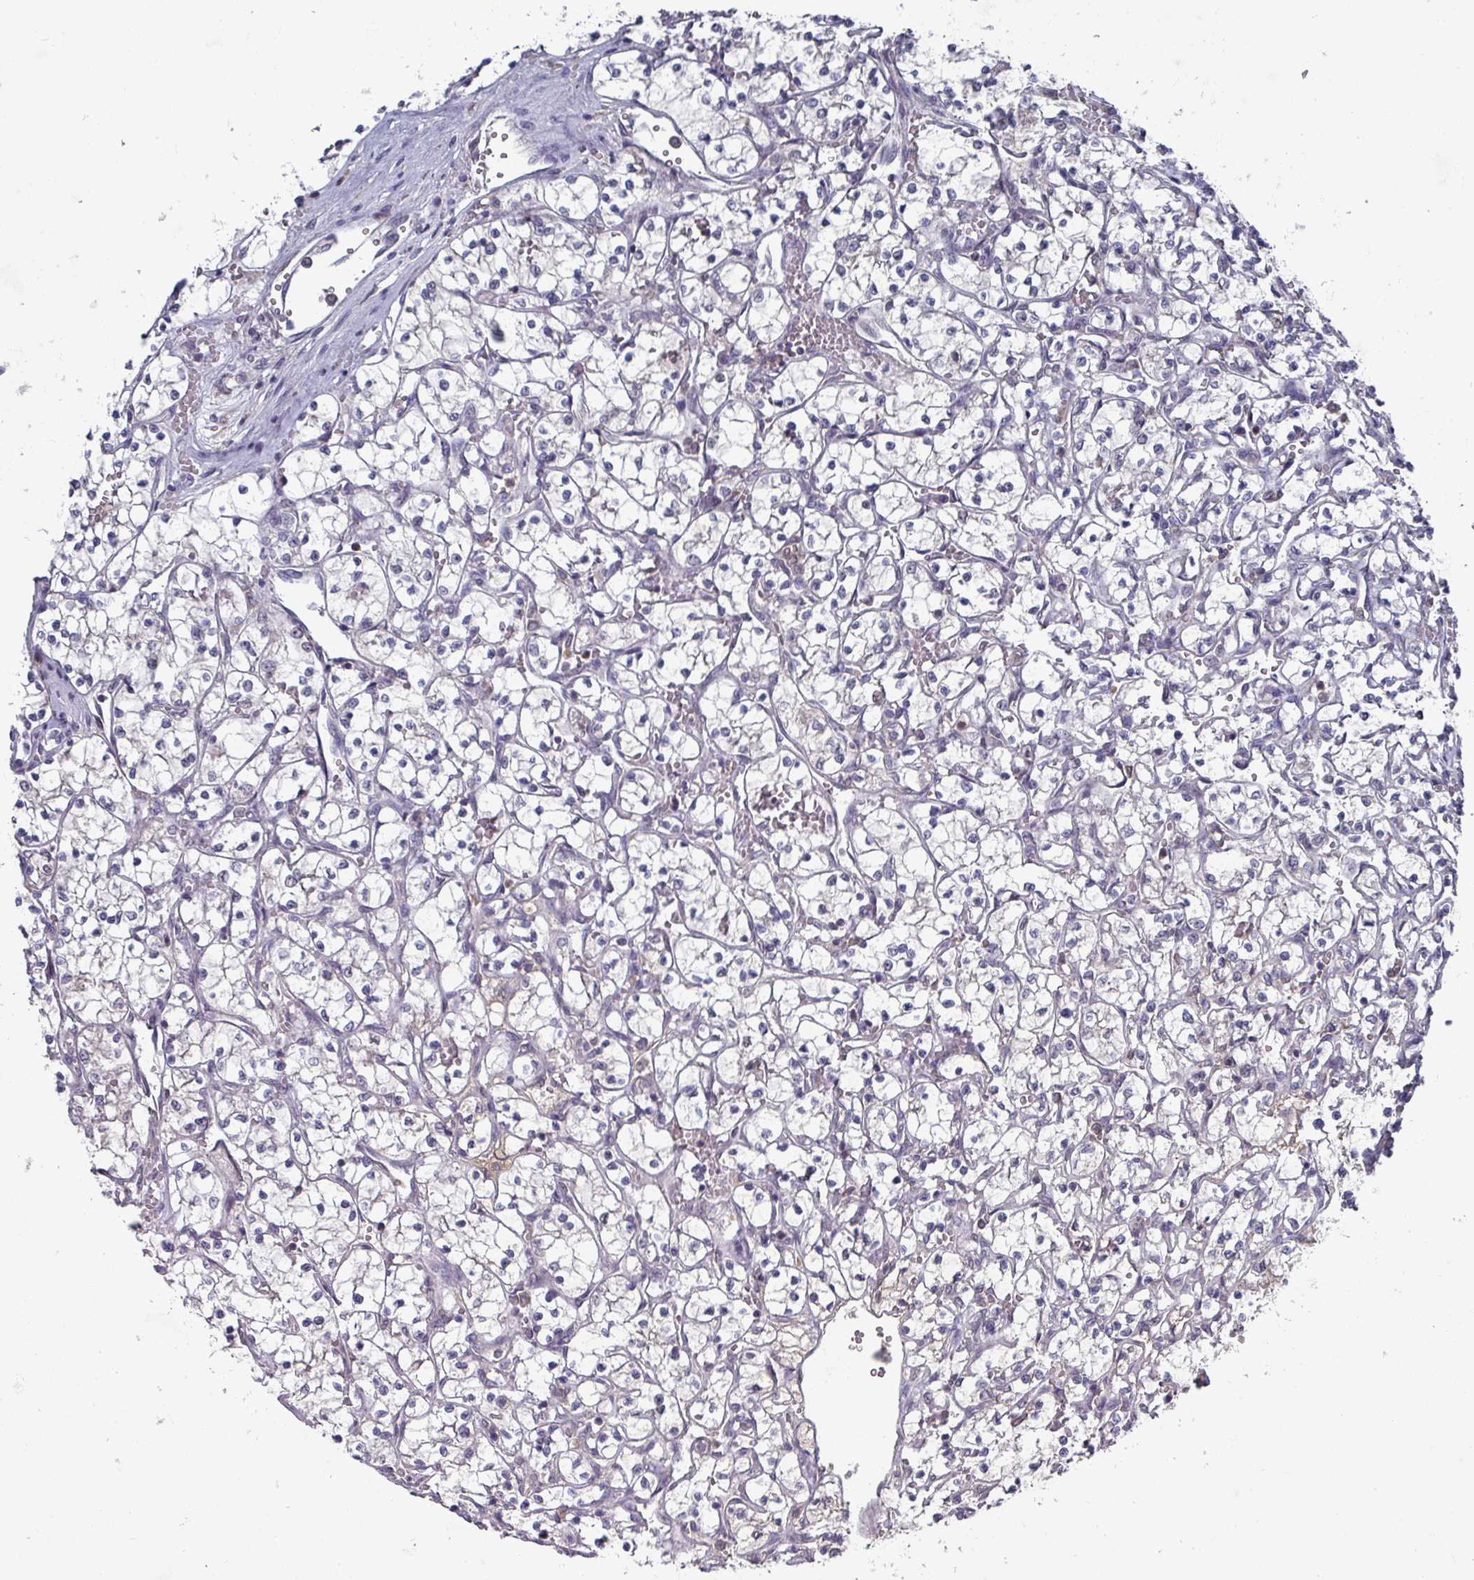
{"staining": {"intensity": "negative", "quantity": "none", "location": "none"}, "tissue": "renal cancer", "cell_type": "Tumor cells", "image_type": "cancer", "snomed": [{"axis": "morphology", "description": "Adenocarcinoma, NOS"}, {"axis": "topography", "description": "Kidney"}], "caption": "DAB (3,3'-diaminobenzidine) immunohistochemical staining of human renal cancer displays no significant expression in tumor cells.", "gene": "PRRX1", "patient": {"sex": "female", "age": 69}}